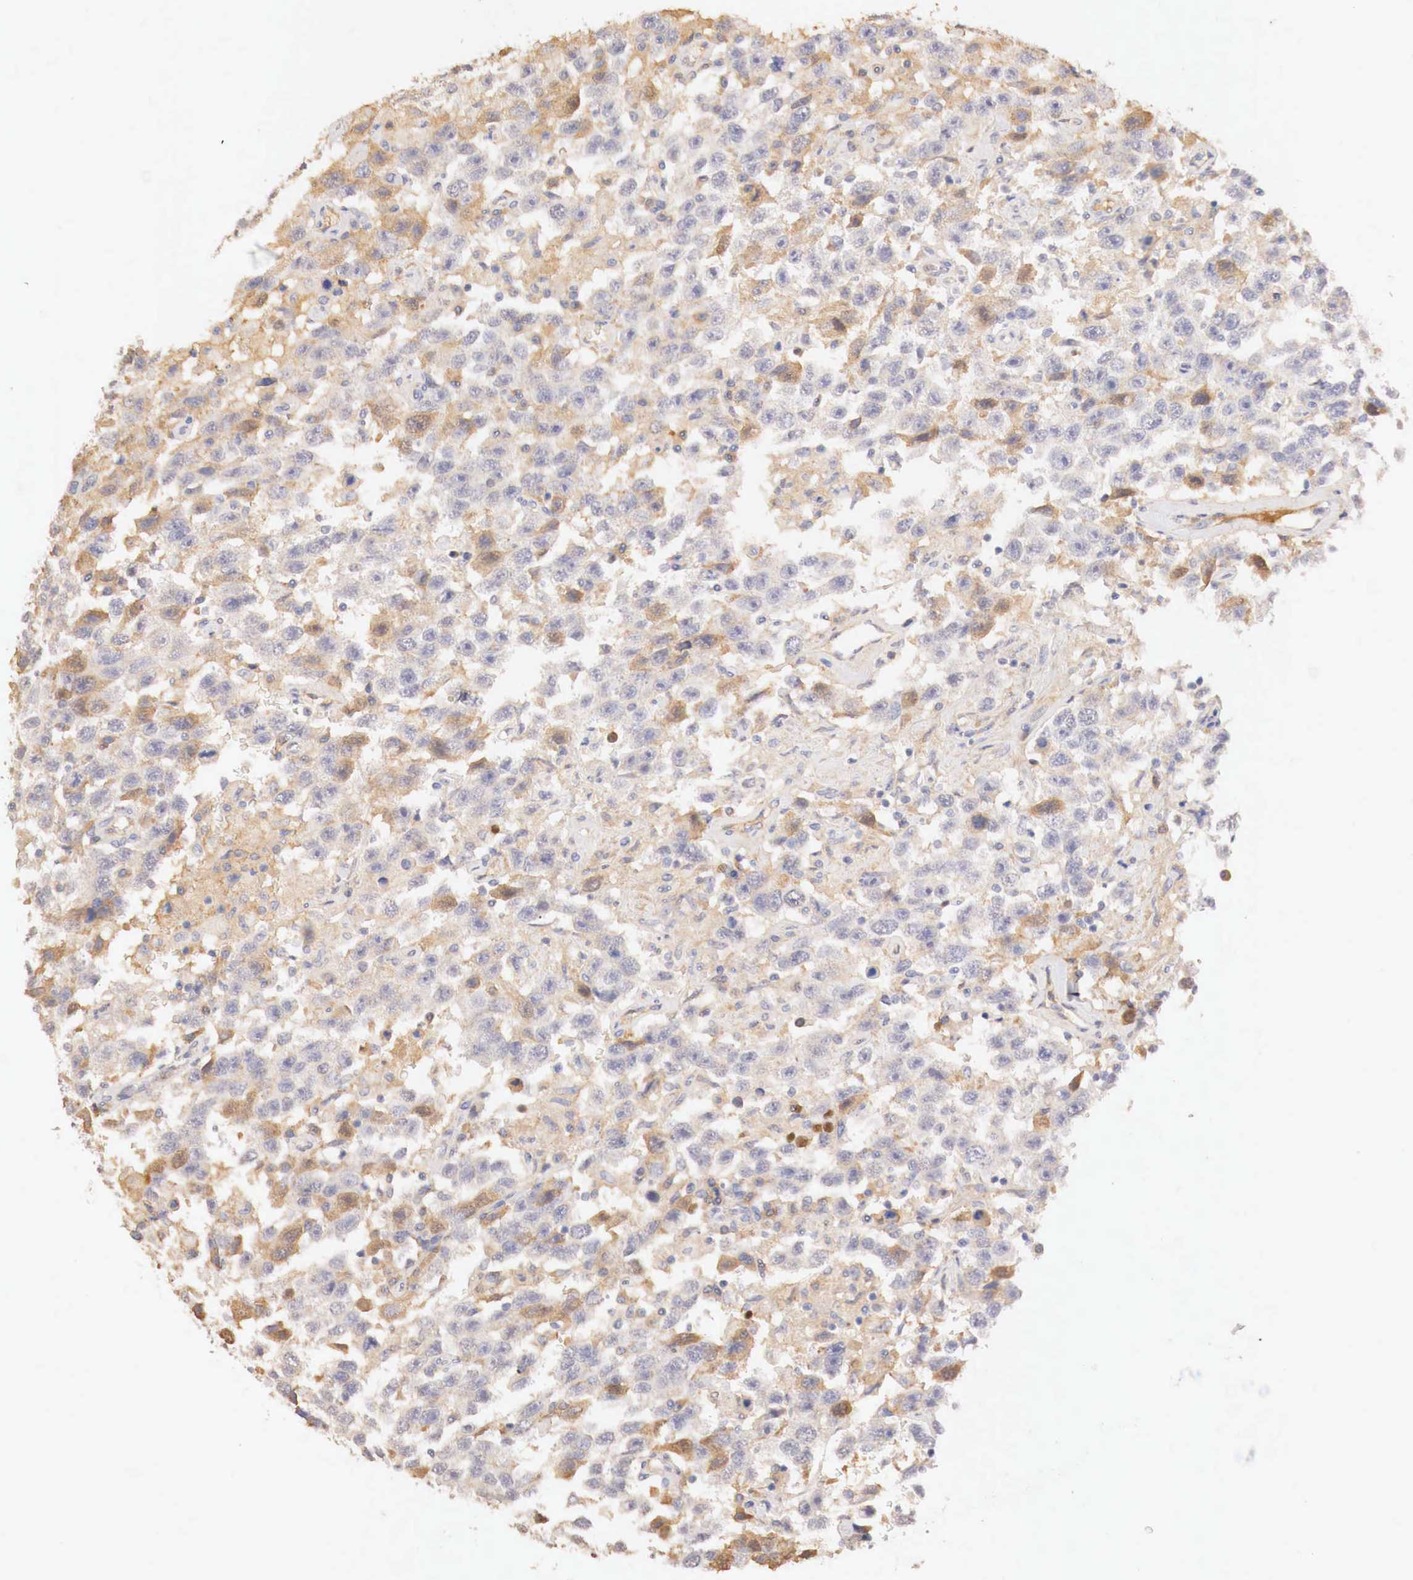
{"staining": {"intensity": "weak", "quantity": "25%-75%", "location": "cytoplasmic/membranous"}, "tissue": "testis cancer", "cell_type": "Tumor cells", "image_type": "cancer", "snomed": [{"axis": "morphology", "description": "Seminoma, NOS"}, {"axis": "topography", "description": "Testis"}], "caption": "Approximately 25%-75% of tumor cells in human testis cancer (seminoma) demonstrate weak cytoplasmic/membranous protein expression as visualized by brown immunohistochemical staining.", "gene": "GATA1", "patient": {"sex": "male", "age": 41}}